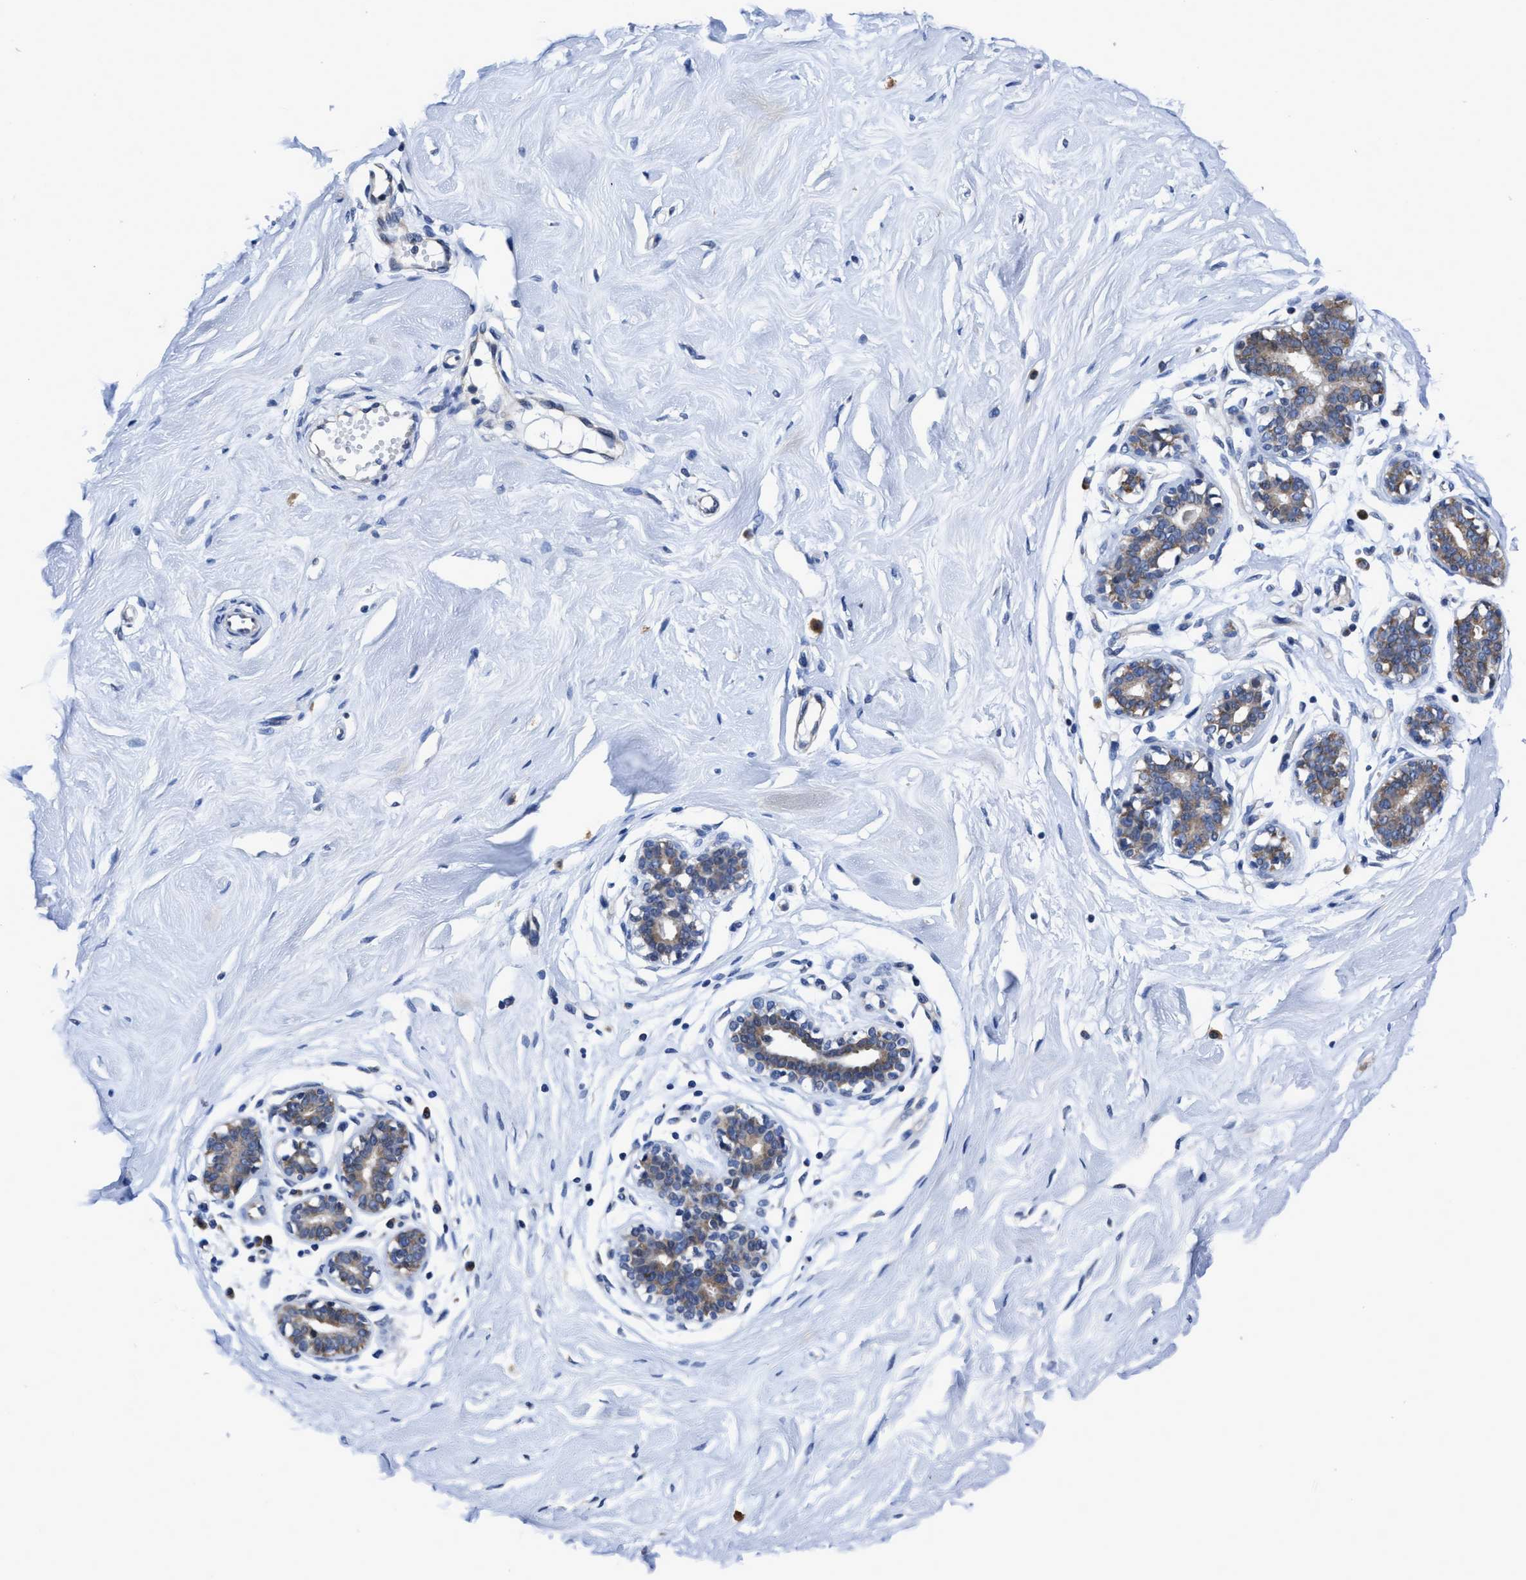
{"staining": {"intensity": "negative", "quantity": "none", "location": "none"}, "tissue": "breast", "cell_type": "Adipocytes", "image_type": "normal", "snomed": [{"axis": "morphology", "description": "Normal tissue, NOS"}, {"axis": "topography", "description": "Breast"}], "caption": "DAB (3,3'-diaminobenzidine) immunohistochemical staining of benign breast displays no significant expression in adipocytes. (DAB (3,3'-diaminobenzidine) immunohistochemistry visualized using brightfield microscopy, high magnification).", "gene": "HOOK1", "patient": {"sex": "female", "age": 23}}